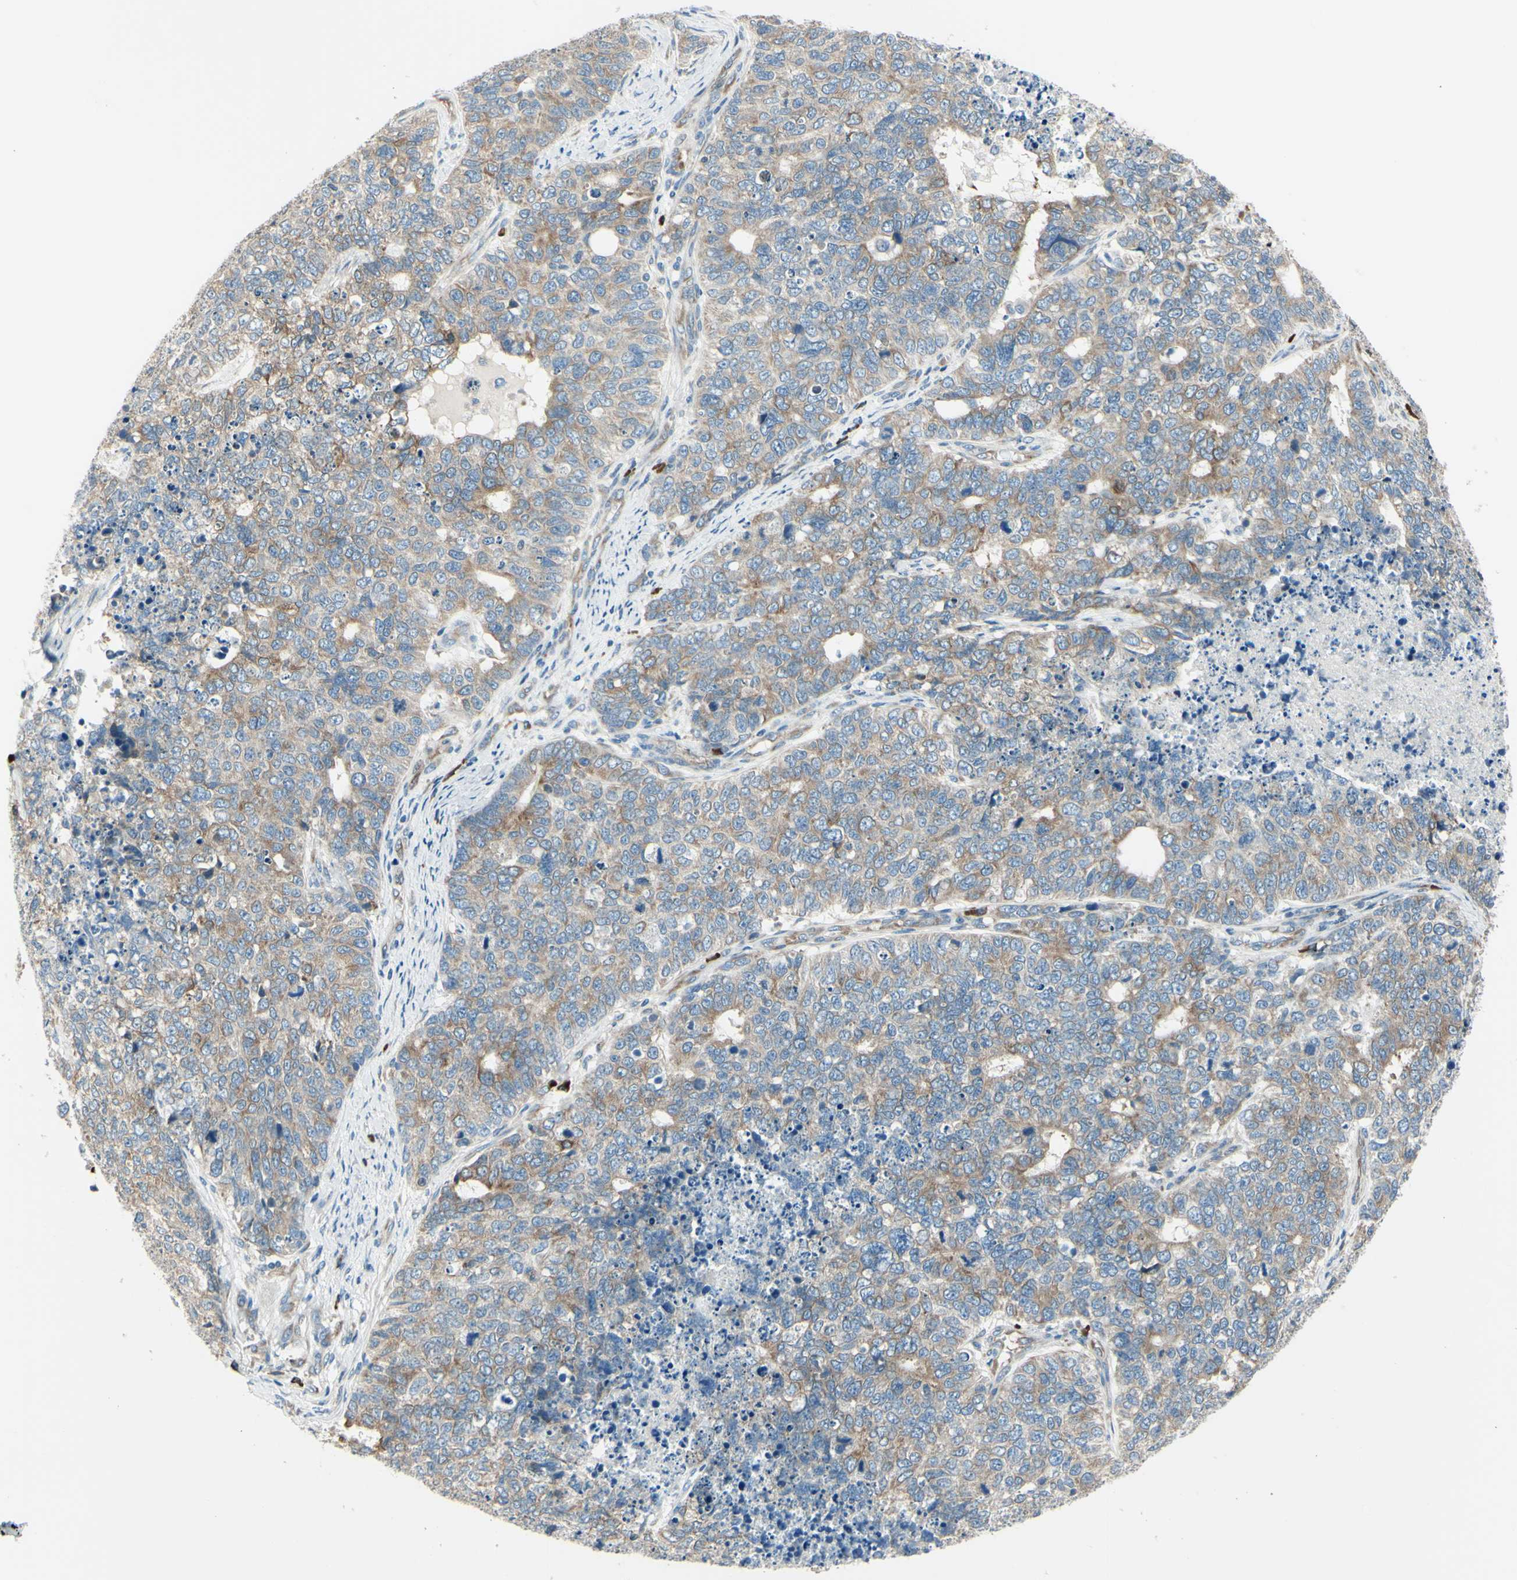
{"staining": {"intensity": "moderate", "quantity": "25%-75%", "location": "cytoplasmic/membranous"}, "tissue": "cervical cancer", "cell_type": "Tumor cells", "image_type": "cancer", "snomed": [{"axis": "morphology", "description": "Squamous cell carcinoma, NOS"}, {"axis": "topography", "description": "Cervix"}], "caption": "IHC of human cervical cancer reveals medium levels of moderate cytoplasmic/membranous staining in about 25%-75% of tumor cells.", "gene": "SELENOS", "patient": {"sex": "female", "age": 63}}